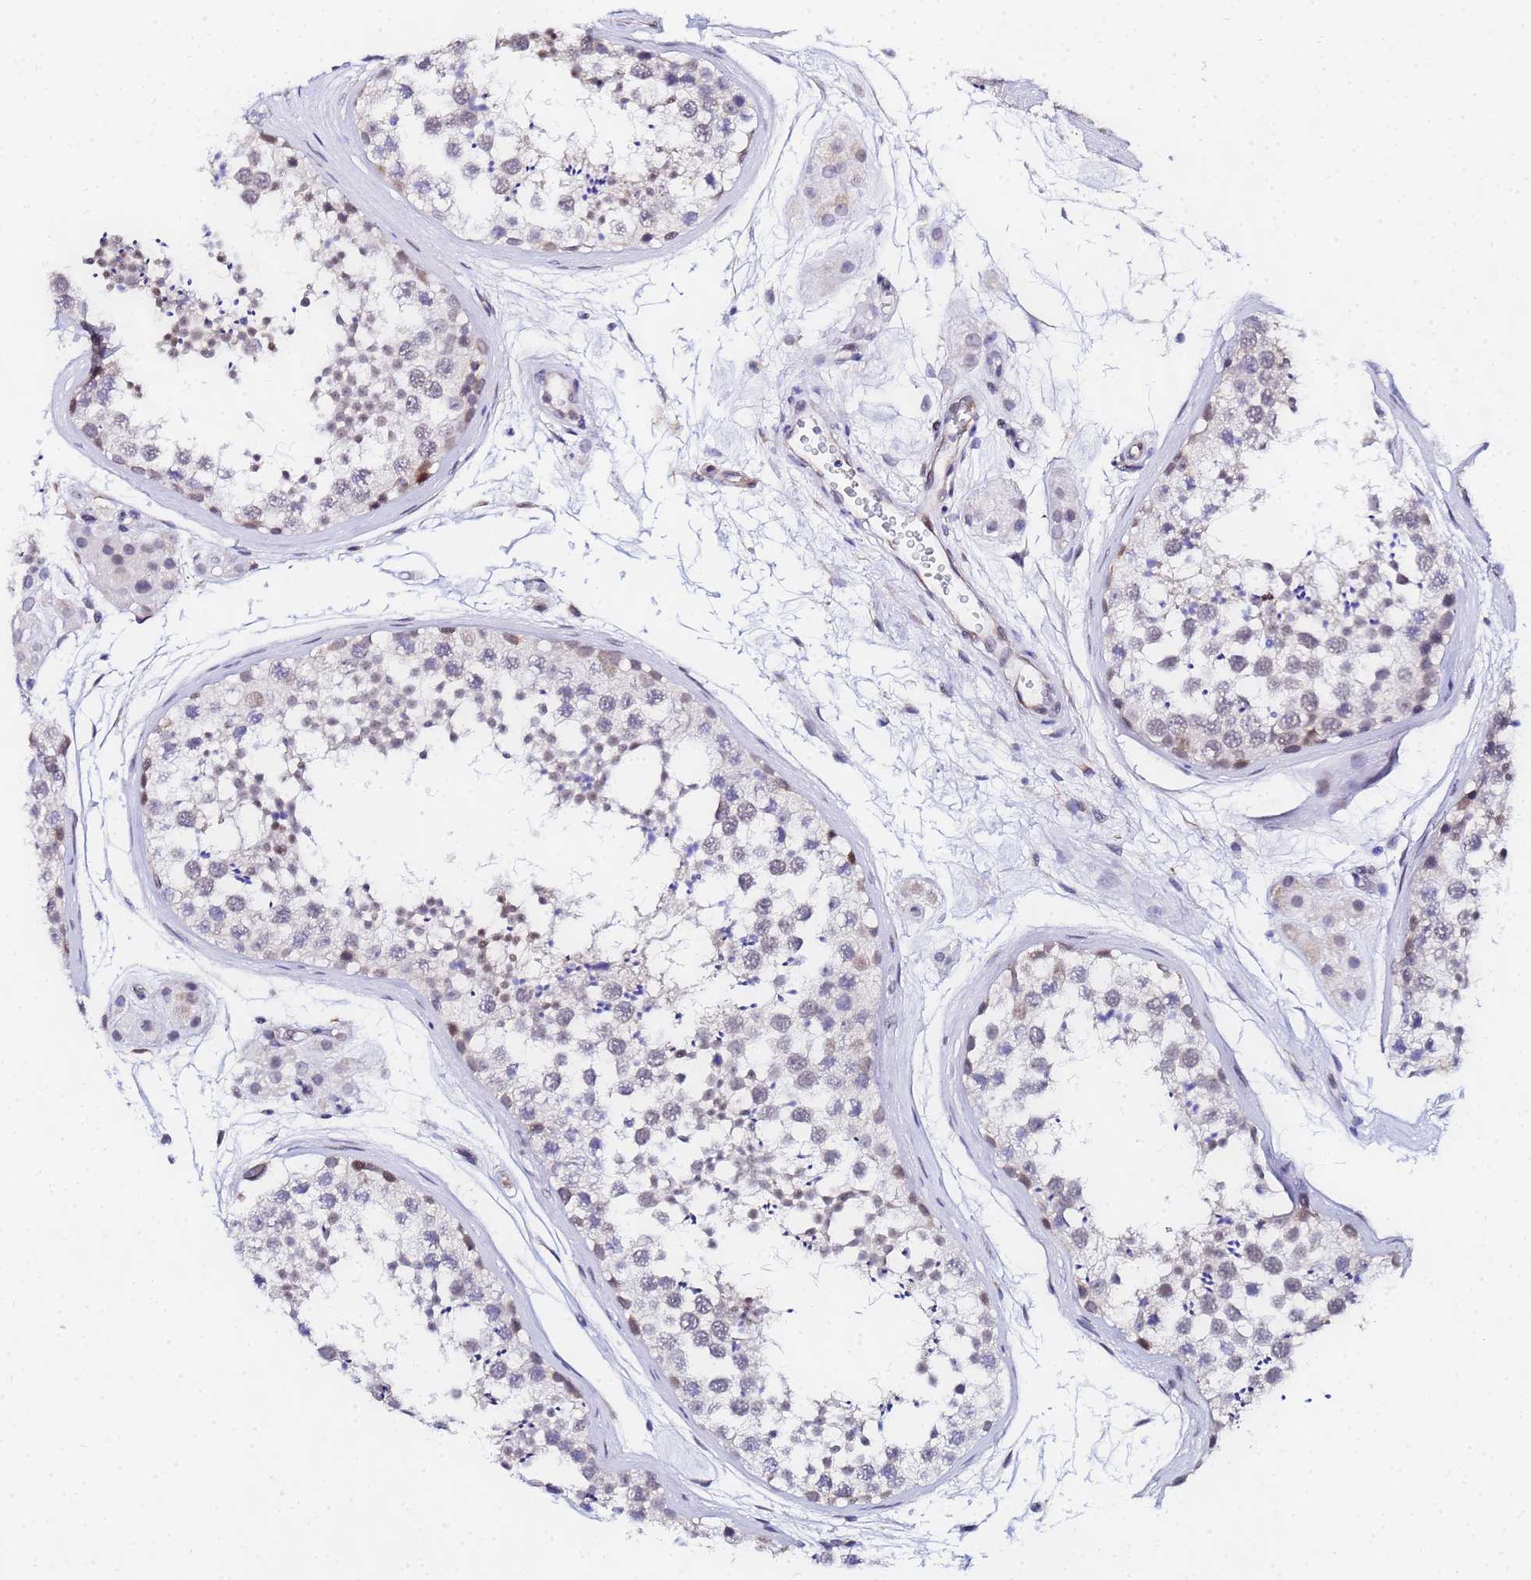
{"staining": {"intensity": "moderate", "quantity": "<25%", "location": "cytoplasmic/membranous,nuclear"}, "tissue": "testis", "cell_type": "Cells in seminiferous ducts", "image_type": "normal", "snomed": [{"axis": "morphology", "description": "Normal tissue, NOS"}, {"axis": "topography", "description": "Testis"}], "caption": "This image reveals immunohistochemistry staining of normal human testis, with low moderate cytoplasmic/membranous,nuclear expression in approximately <25% of cells in seminiferous ducts.", "gene": "CKMT1A", "patient": {"sex": "male", "age": 56}}